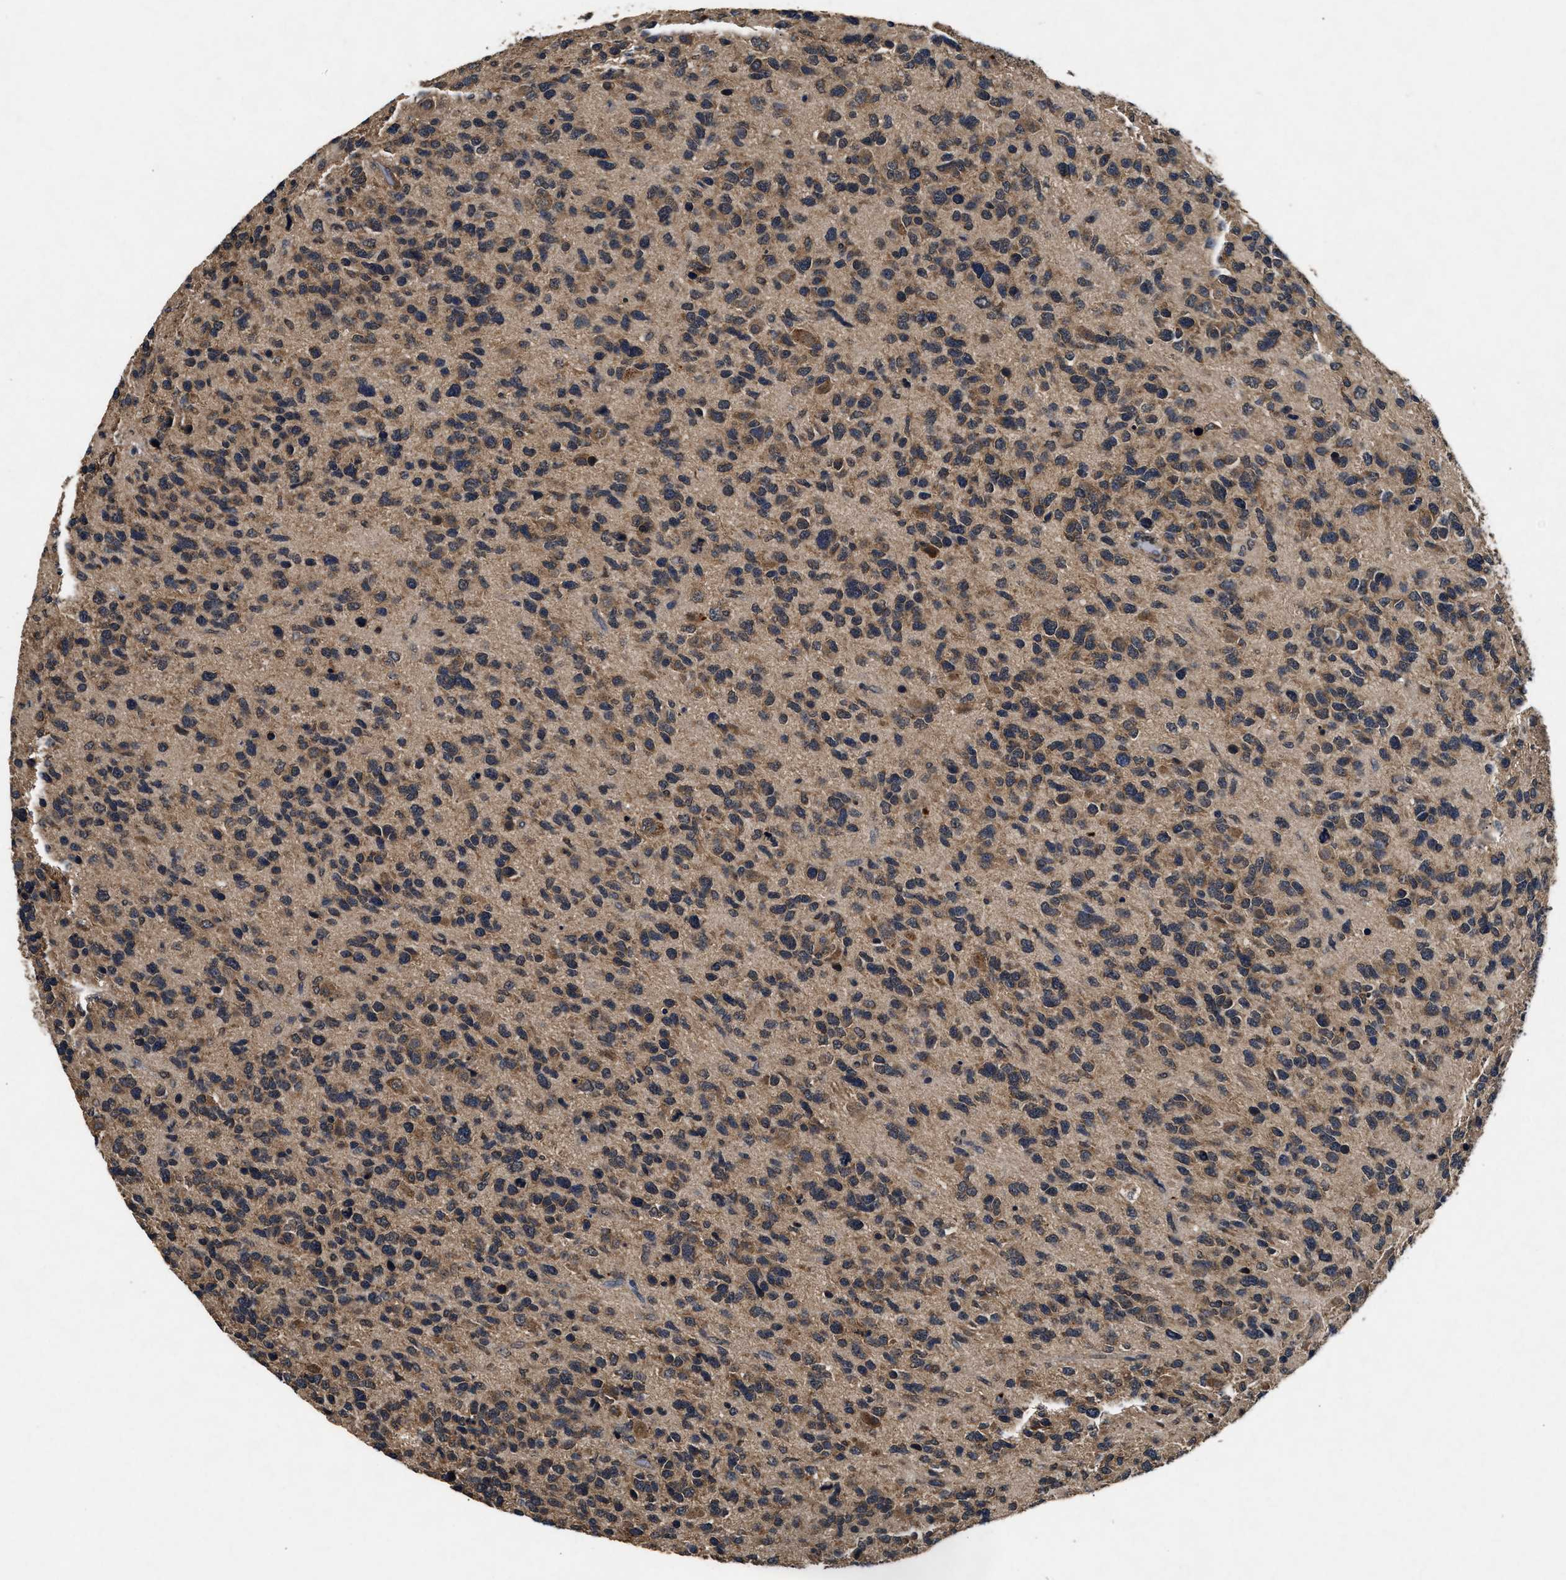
{"staining": {"intensity": "moderate", "quantity": ">75%", "location": "cytoplasmic/membranous"}, "tissue": "glioma", "cell_type": "Tumor cells", "image_type": "cancer", "snomed": [{"axis": "morphology", "description": "Glioma, malignant, High grade"}, {"axis": "topography", "description": "Brain"}], "caption": "Protein analysis of malignant glioma (high-grade) tissue displays moderate cytoplasmic/membranous positivity in approximately >75% of tumor cells. (DAB = brown stain, brightfield microscopy at high magnification).", "gene": "PDAP1", "patient": {"sex": "female", "age": 58}}